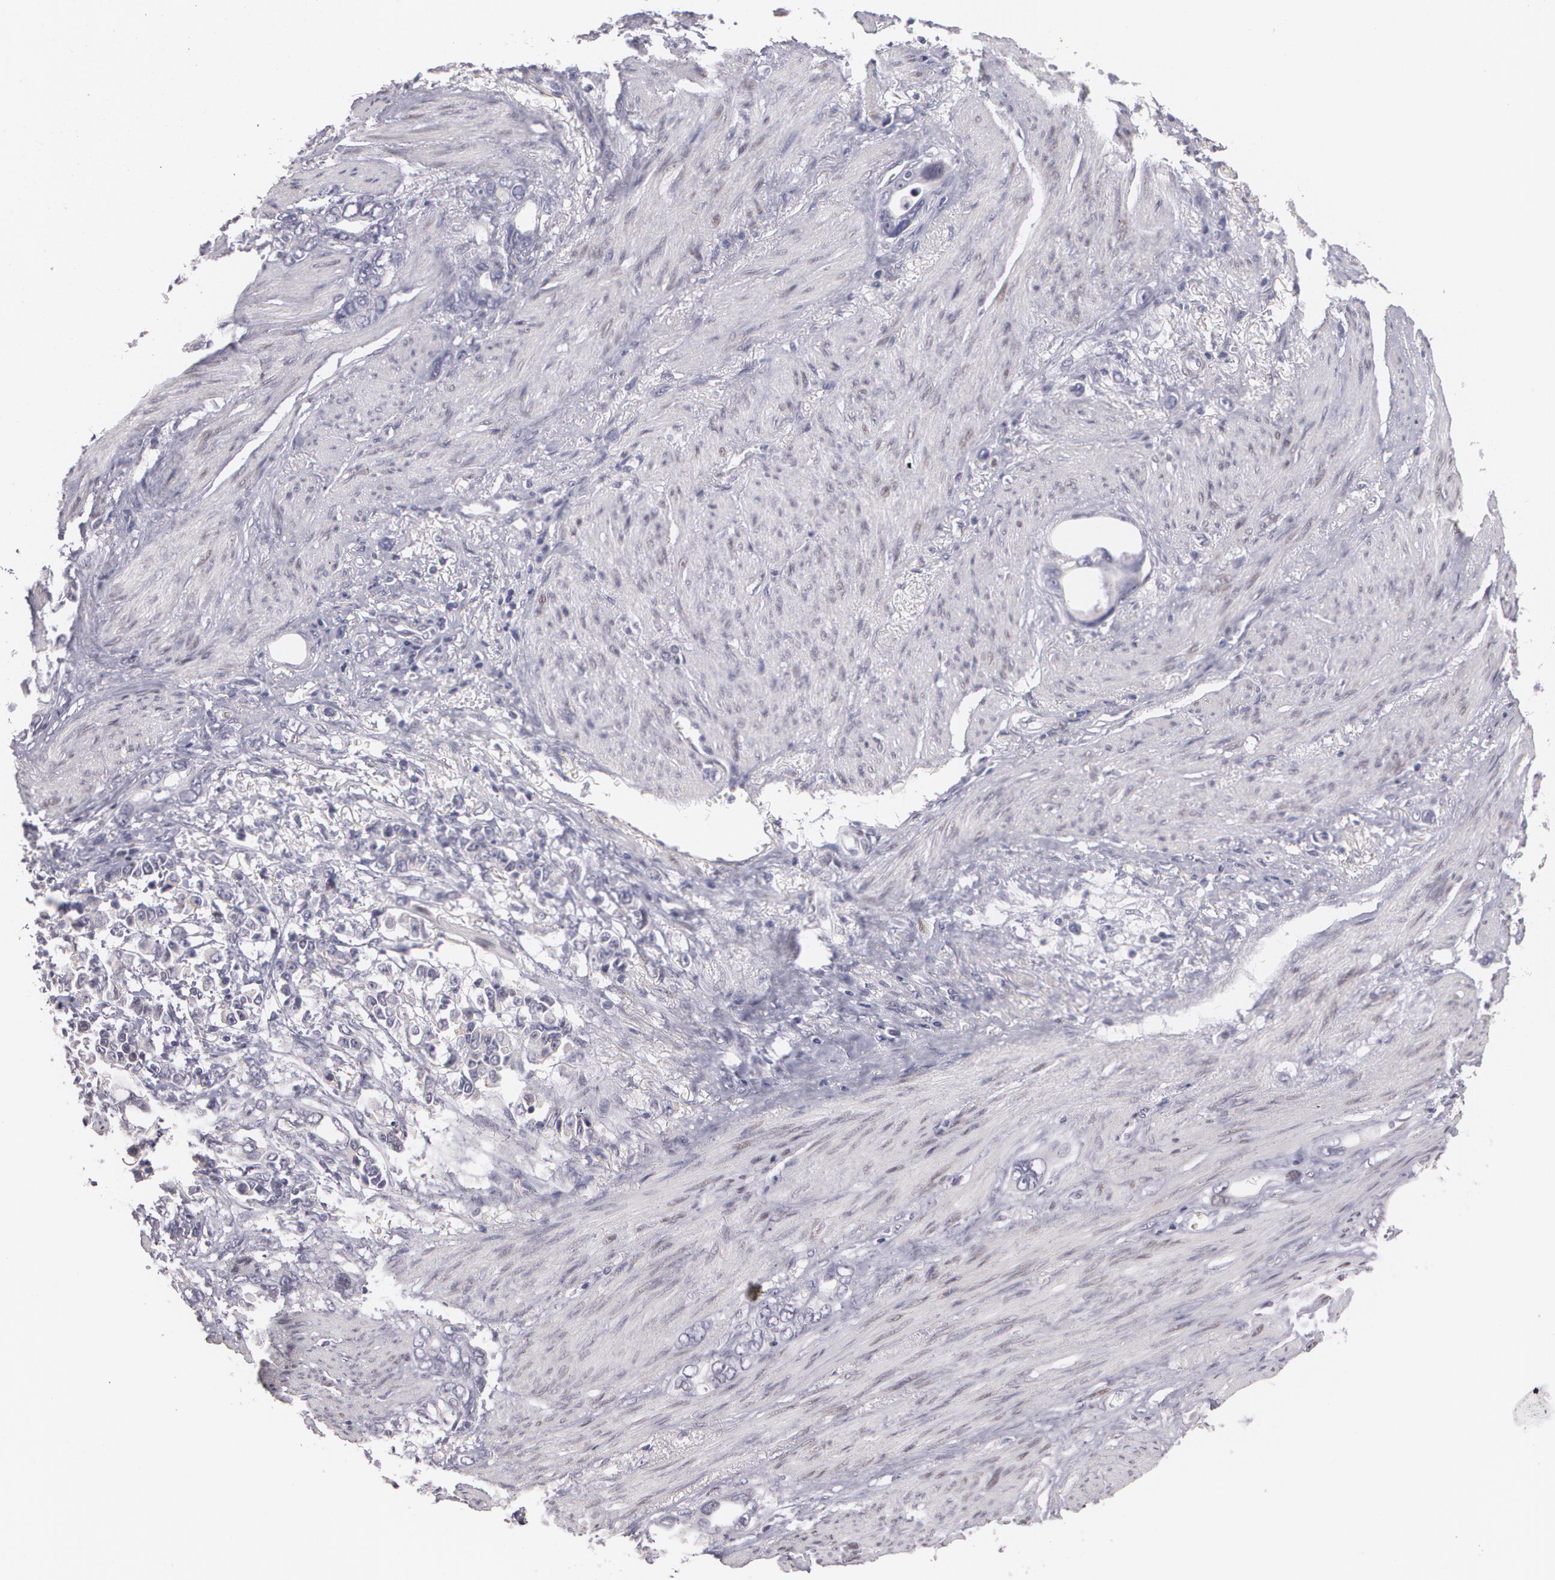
{"staining": {"intensity": "negative", "quantity": "none", "location": "none"}, "tissue": "stomach cancer", "cell_type": "Tumor cells", "image_type": "cancer", "snomed": [{"axis": "morphology", "description": "Adenocarcinoma, NOS"}, {"axis": "topography", "description": "Stomach"}], "caption": "Immunohistochemistry (IHC) micrograph of neoplastic tissue: stomach adenocarcinoma stained with DAB (3,3'-diaminobenzidine) shows no significant protein staining in tumor cells. (Stains: DAB (3,3'-diaminobenzidine) IHC with hematoxylin counter stain, Microscopy: brightfield microscopy at high magnification).", "gene": "ZBTB16", "patient": {"sex": "male", "age": 78}}